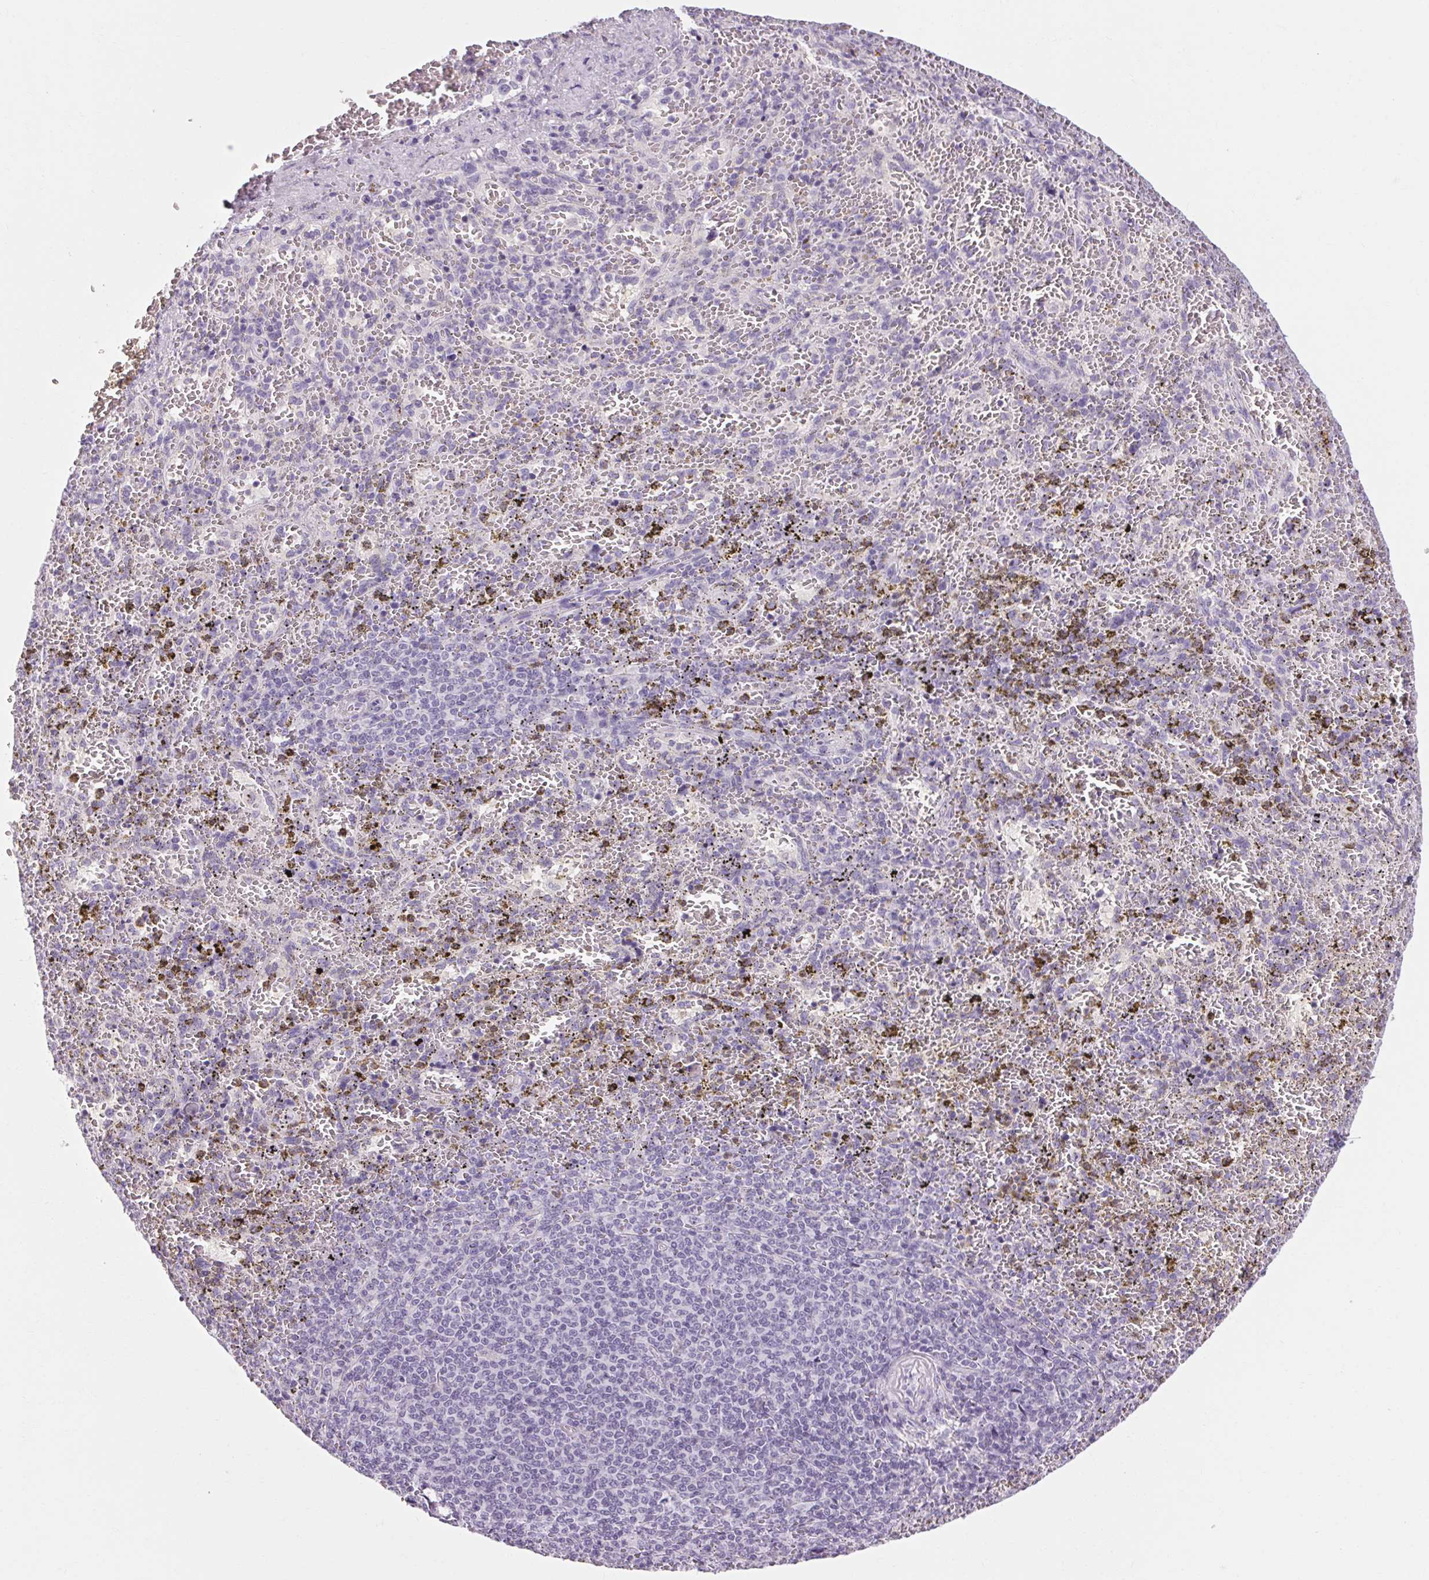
{"staining": {"intensity": "negative", "quantity": "none", "location": "none"}, "tissue": "spleen", "cell_type": "Cells in red pulp", "image_type": "normal", "snomed": [{"axis": "morphology", "description": "Normal tissue, NOS"}, {"axis": "topography", "description": "Spleen"}], "caption": "This is a image of IHC staining of unremarkable spleen, which shows no staining in cells in red pulp.", "gene": "POMC", "patient": {"sex": "female", "age": 50}}